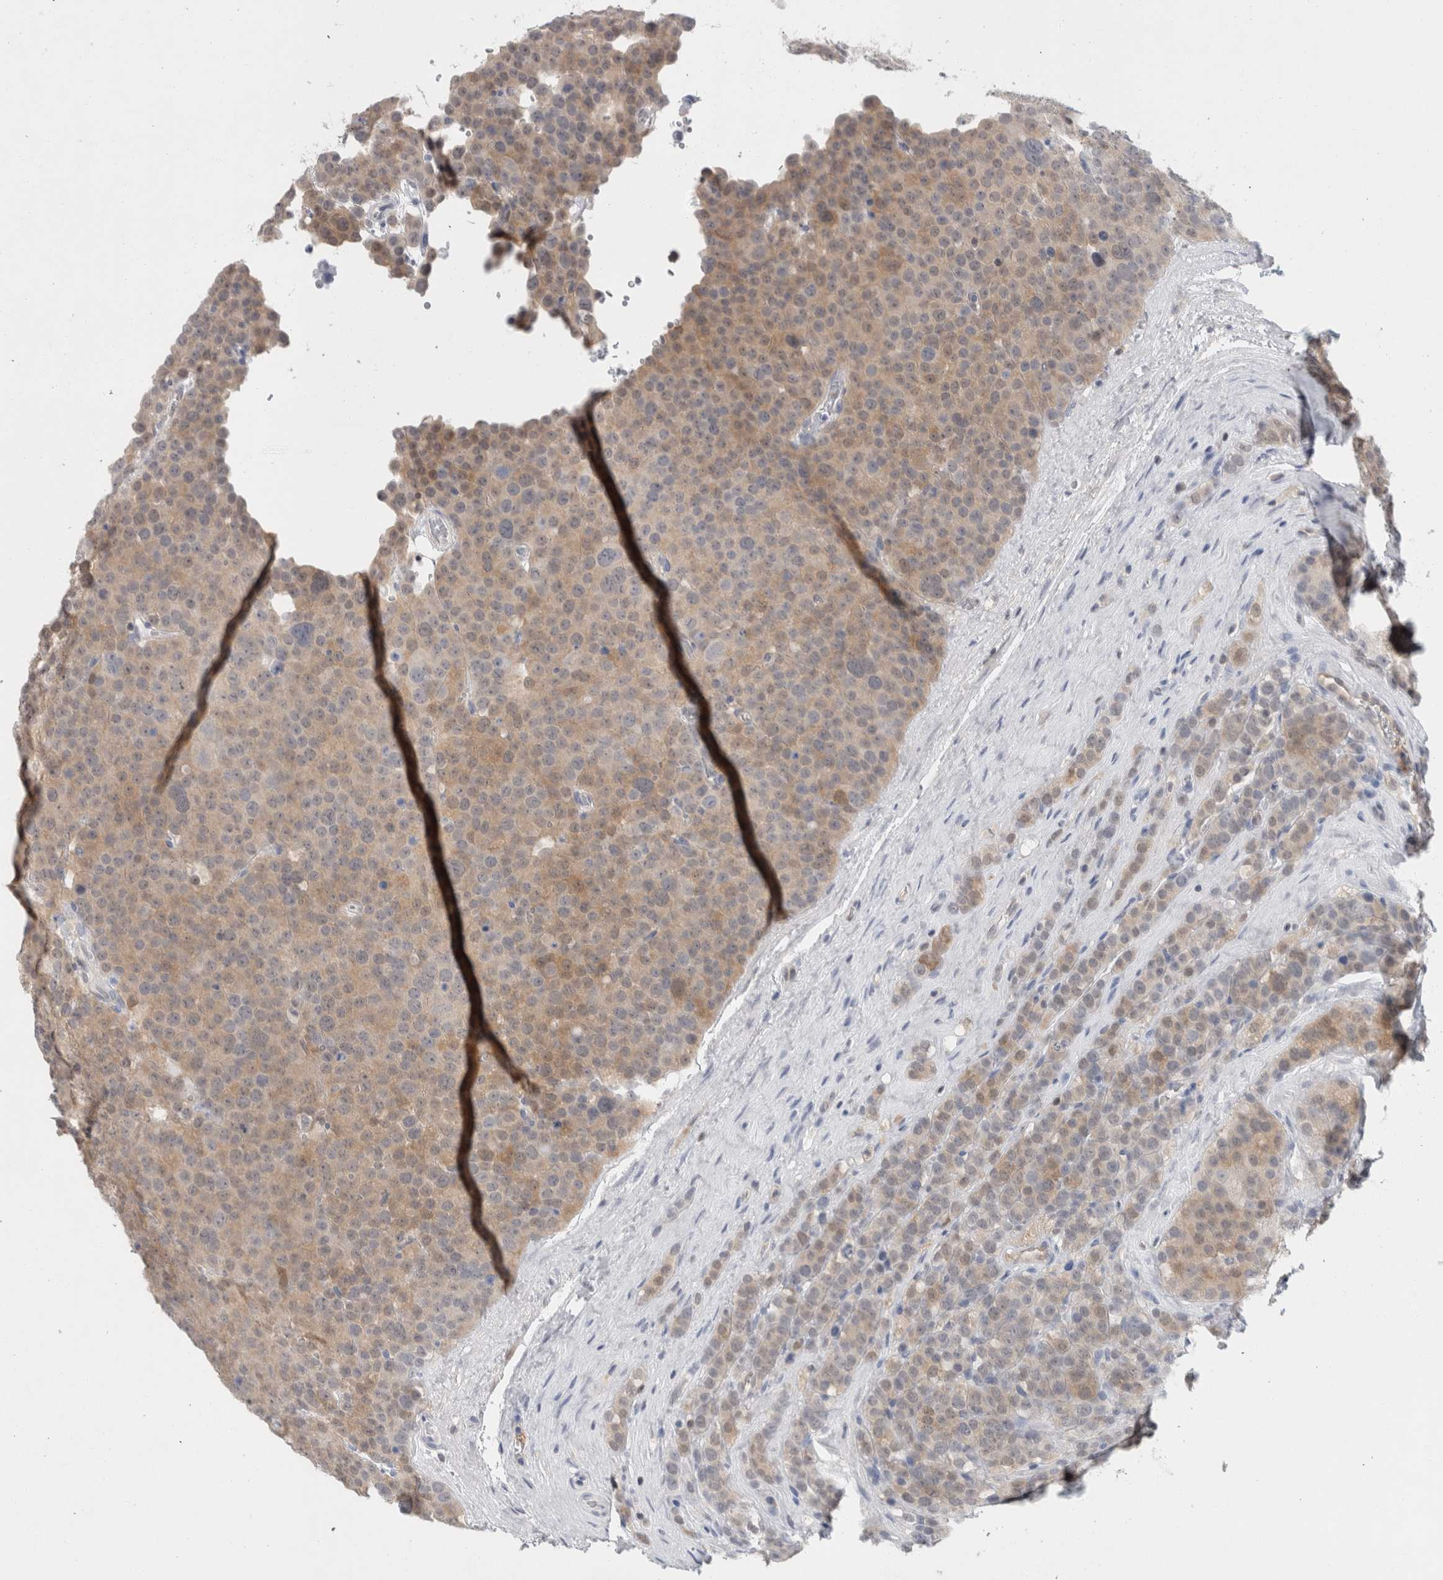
{"staining": {"intensity": "moderate", "quantity": "25%-75%", "location": "cytoplasmic/membranous"}, "tissue": "testis cancer", "cell_type": "Tumor cells", "image_type": "cancer", "snomed": [{"axis": "morphology", "description": "Seminoma, NOS"}, {"axis": "topography", "description": "Testis"}], "caption": "This is a micrograph of IHC staining of testis seminoma, which shows moderate staining in the cytoplasmic/membranous of tumor cells.", "gene": "CASP6", "patient": {"sex": "male", "age": 71}}